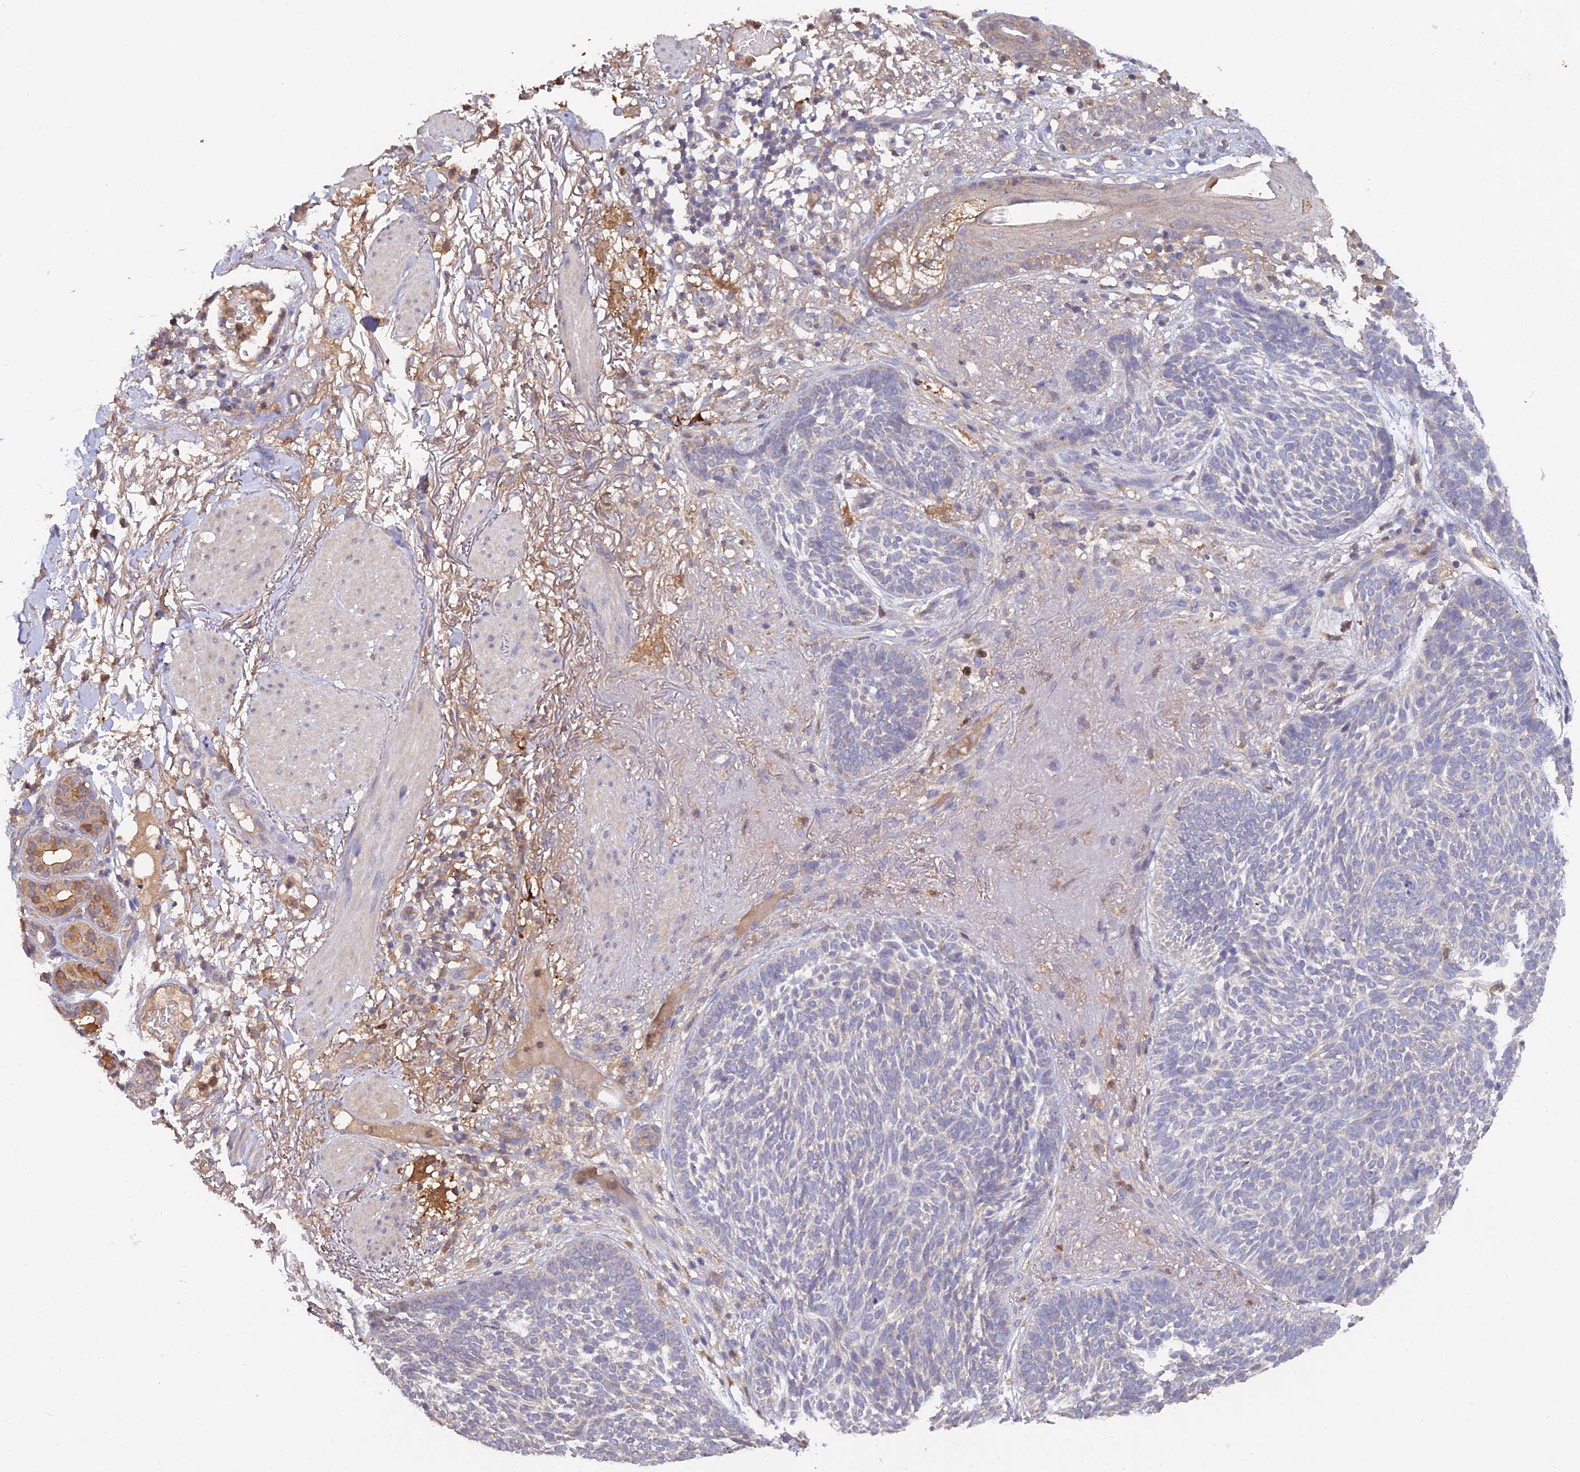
{"staining": {"intensity": "negative", "quantity": "none", "location": "none"}, "tissue": "skin cancer", "cell_type": "Tumor cells", "image_type": "cancer", "snomed": [{"axis": "morphology", "description": "Normal tissue, NOS"}, {"axis": "morphology", "description": "Basal cell carcinoma"}, {"axis": "topography", "description": "Skin"}], "caption": "Histopathology image shows no significant protein positivity in tumor cells of skin cancer. Brightfield microscopy of immunohistochemistry stained with DAB (brown) and hematoxylin (blue), captured at high magnification.", "gene": "FBP1", "patient": {"sex": "male", "age": 64}}